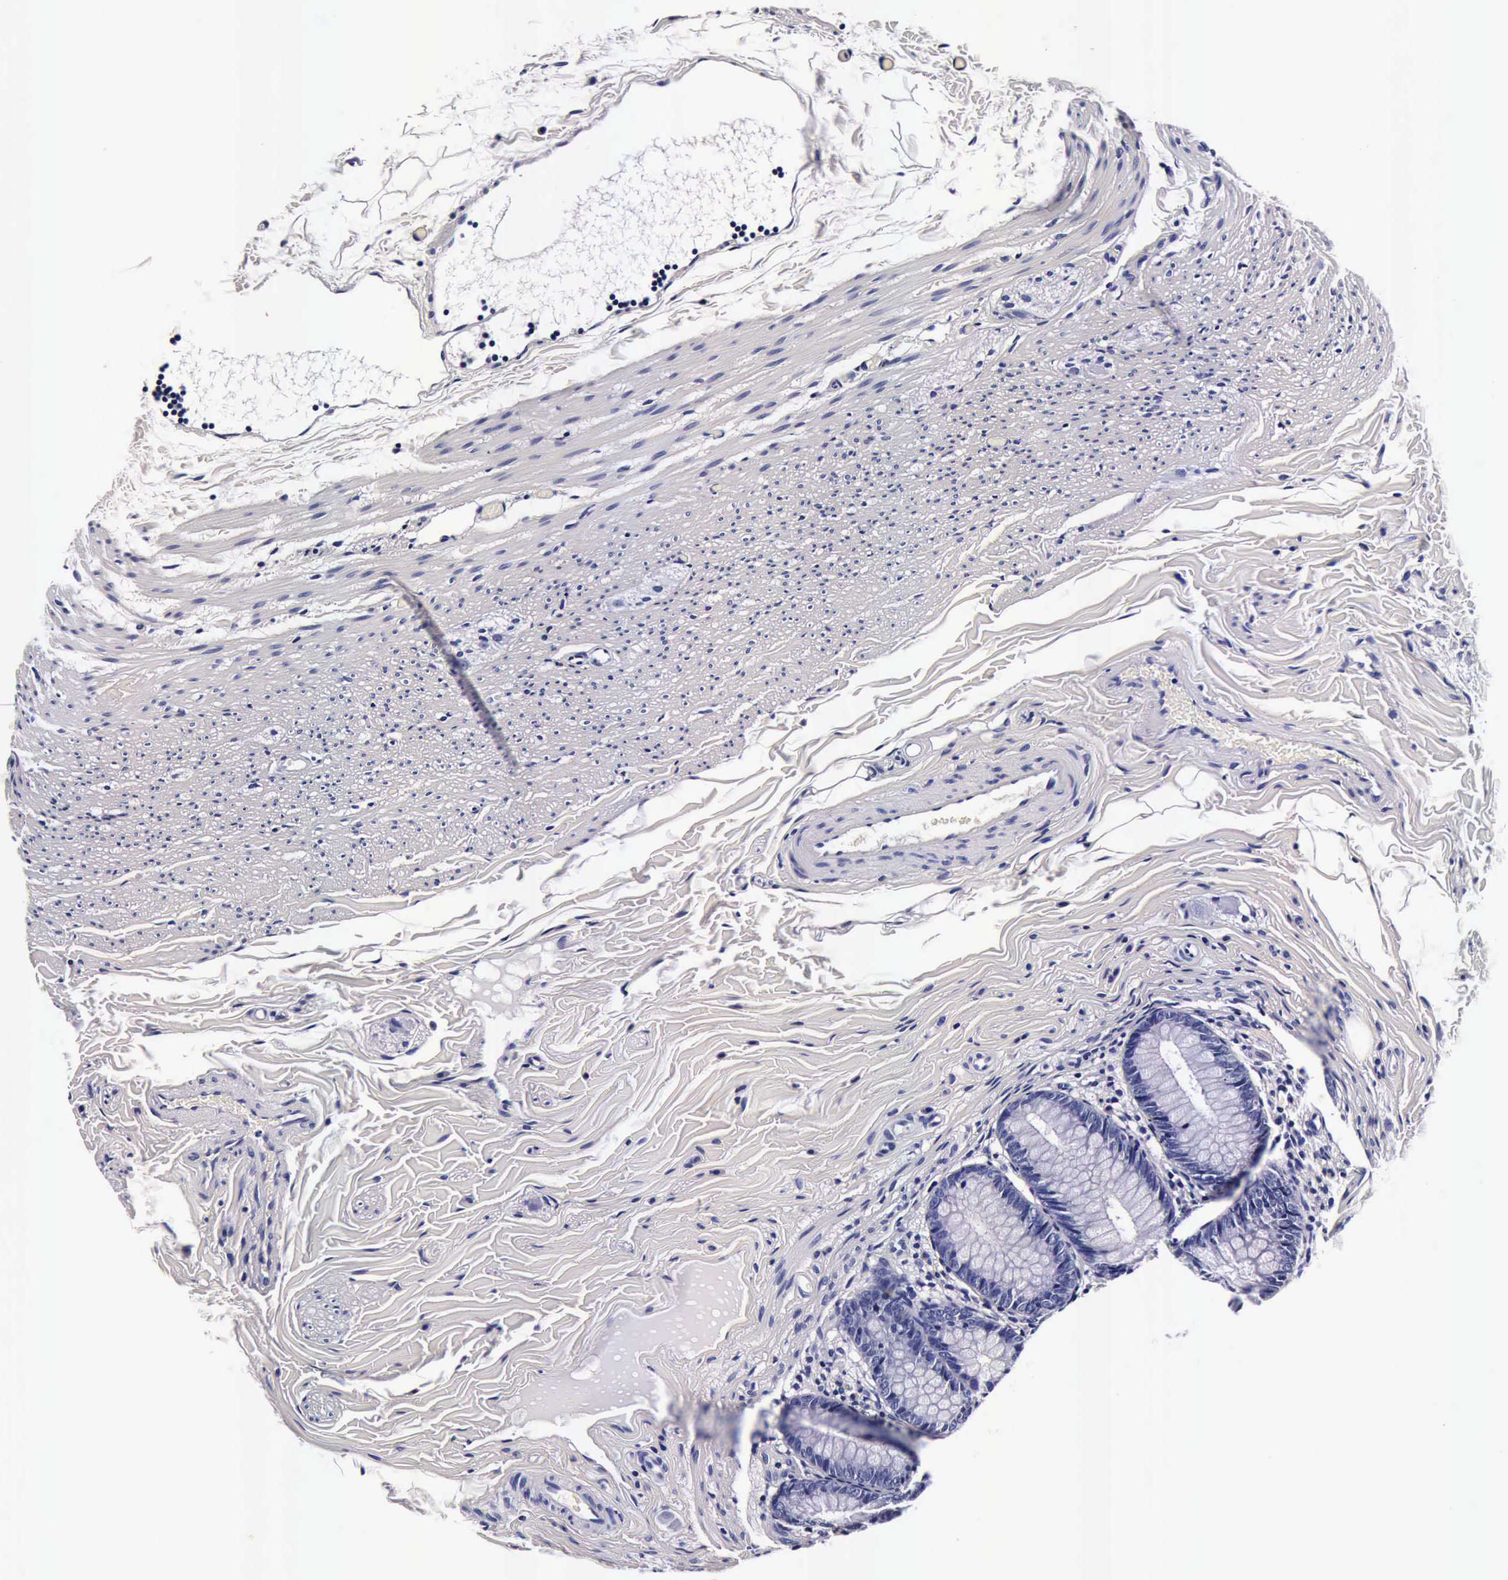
{"staining": {"intensity": "negative", "quantity": "none", "location": "none"}, "tissue": "appendix", "cell_type": "Glandular cells", "image_type": "normal", "snomed": [{"axis": "morphology", "description": "Normal tissue, NOS"}, {"axis": "topography", "description": "Appendix"}], "caption": "This histopathology image is of benign appendix stained with immunohistochemistry to label a protein in brown with the nuclei are counter-stained blue. There is no positivity in glandular cells. The staining is performed using DAB brown chromogen with nuclei counter-stained in using hematoxylin.", "gene": "IAPP", "patient": {"sex": "male", "age": 7}}